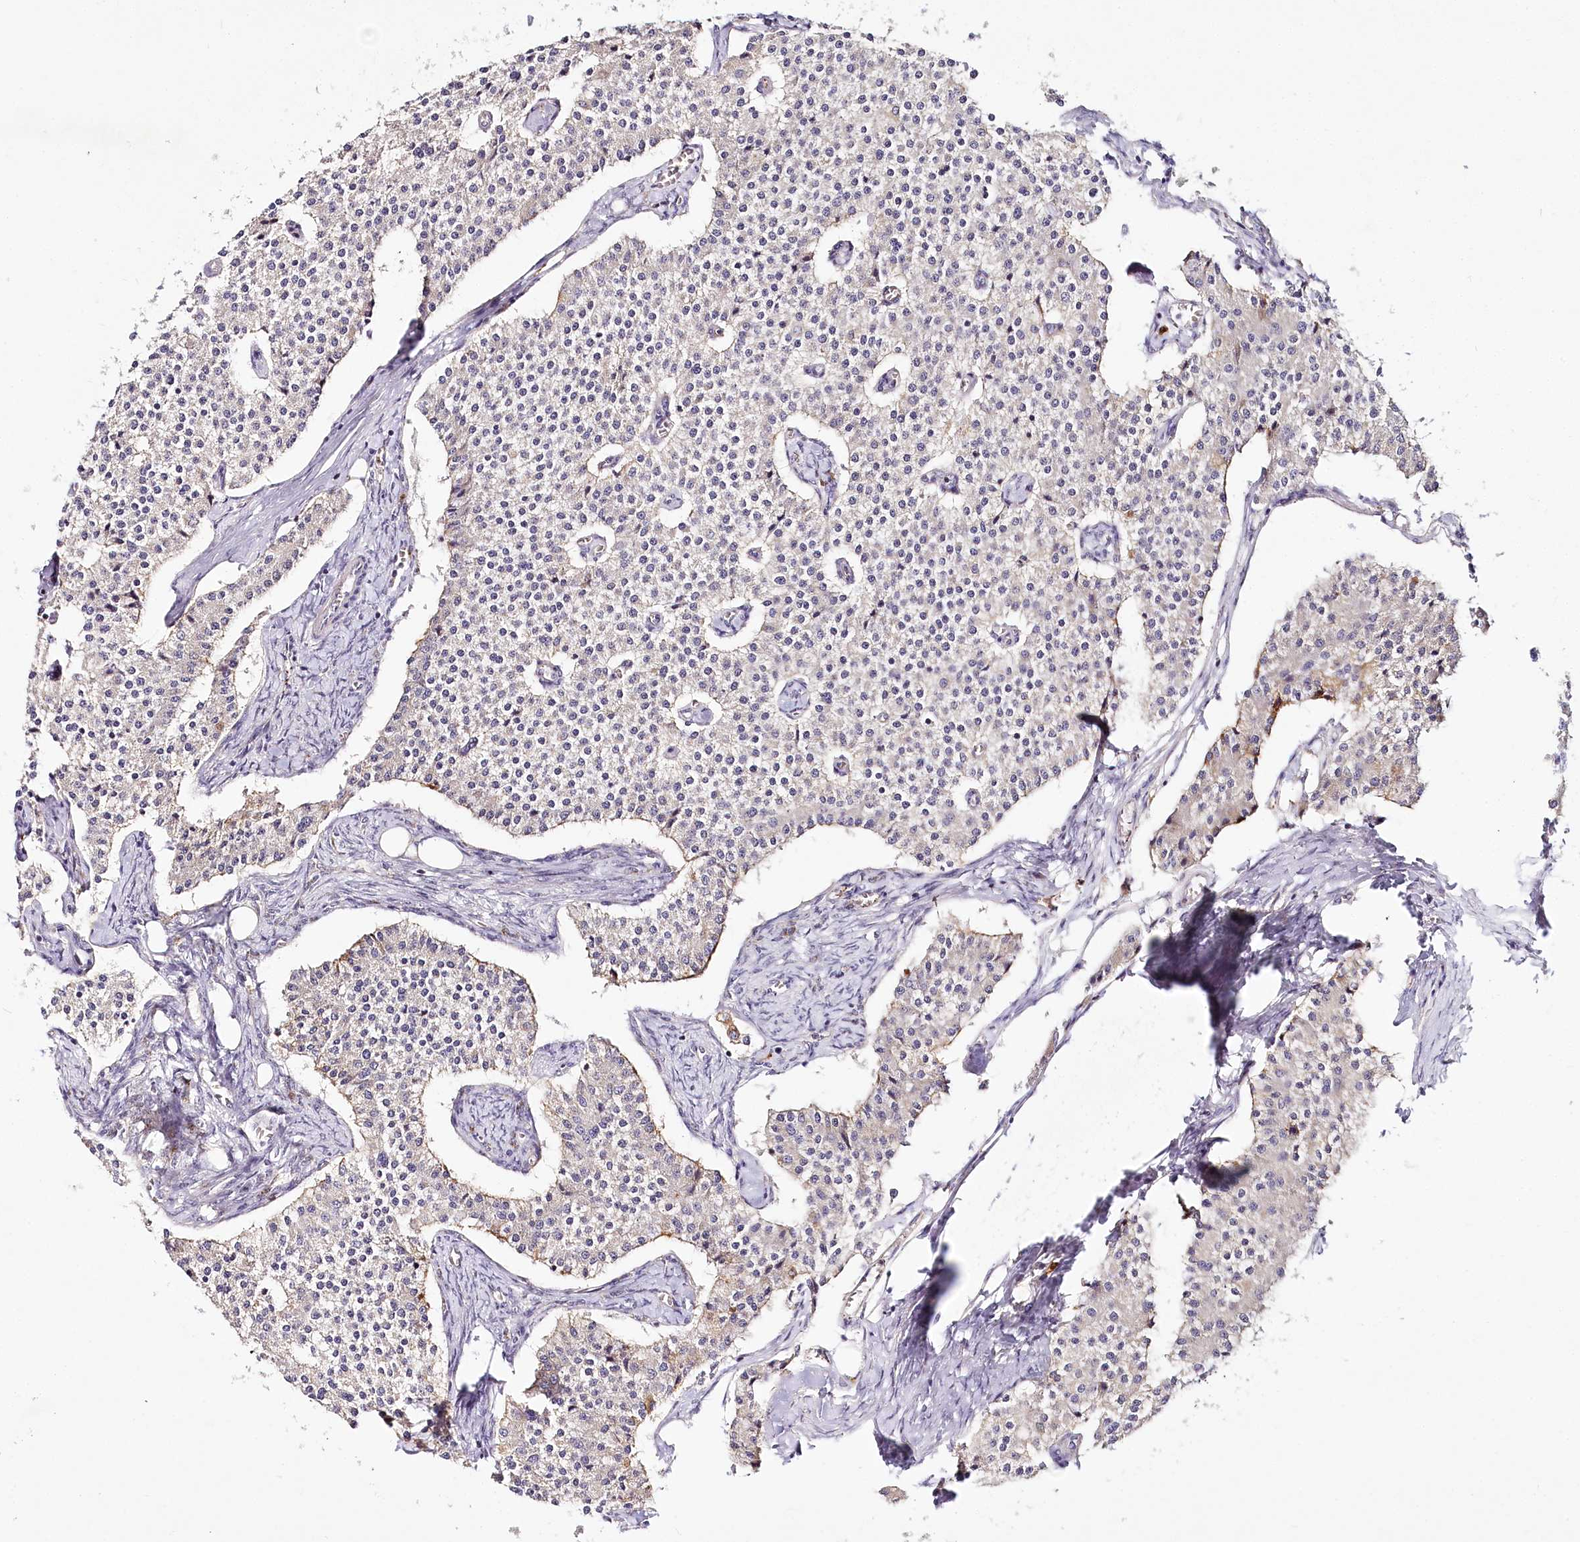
{"staining": {"intensity": "negative", "quantity": "none", "location": "none"}, "tissue": "carcinoid", "cell_type": "Tumor cells", "image_type": "cancer", "snomed": [{"axis": "morphology", "description": "Carcinoid, malignant, NOS"}, {"axis": "topography", "description": "Colon"}], "caption": "Human carcinoid stained for a protein using immunohistochemistry exhibits no staining in tumor cells.", "gene": "VWA5A", "patient": {"sex": "female", "age": 52}}